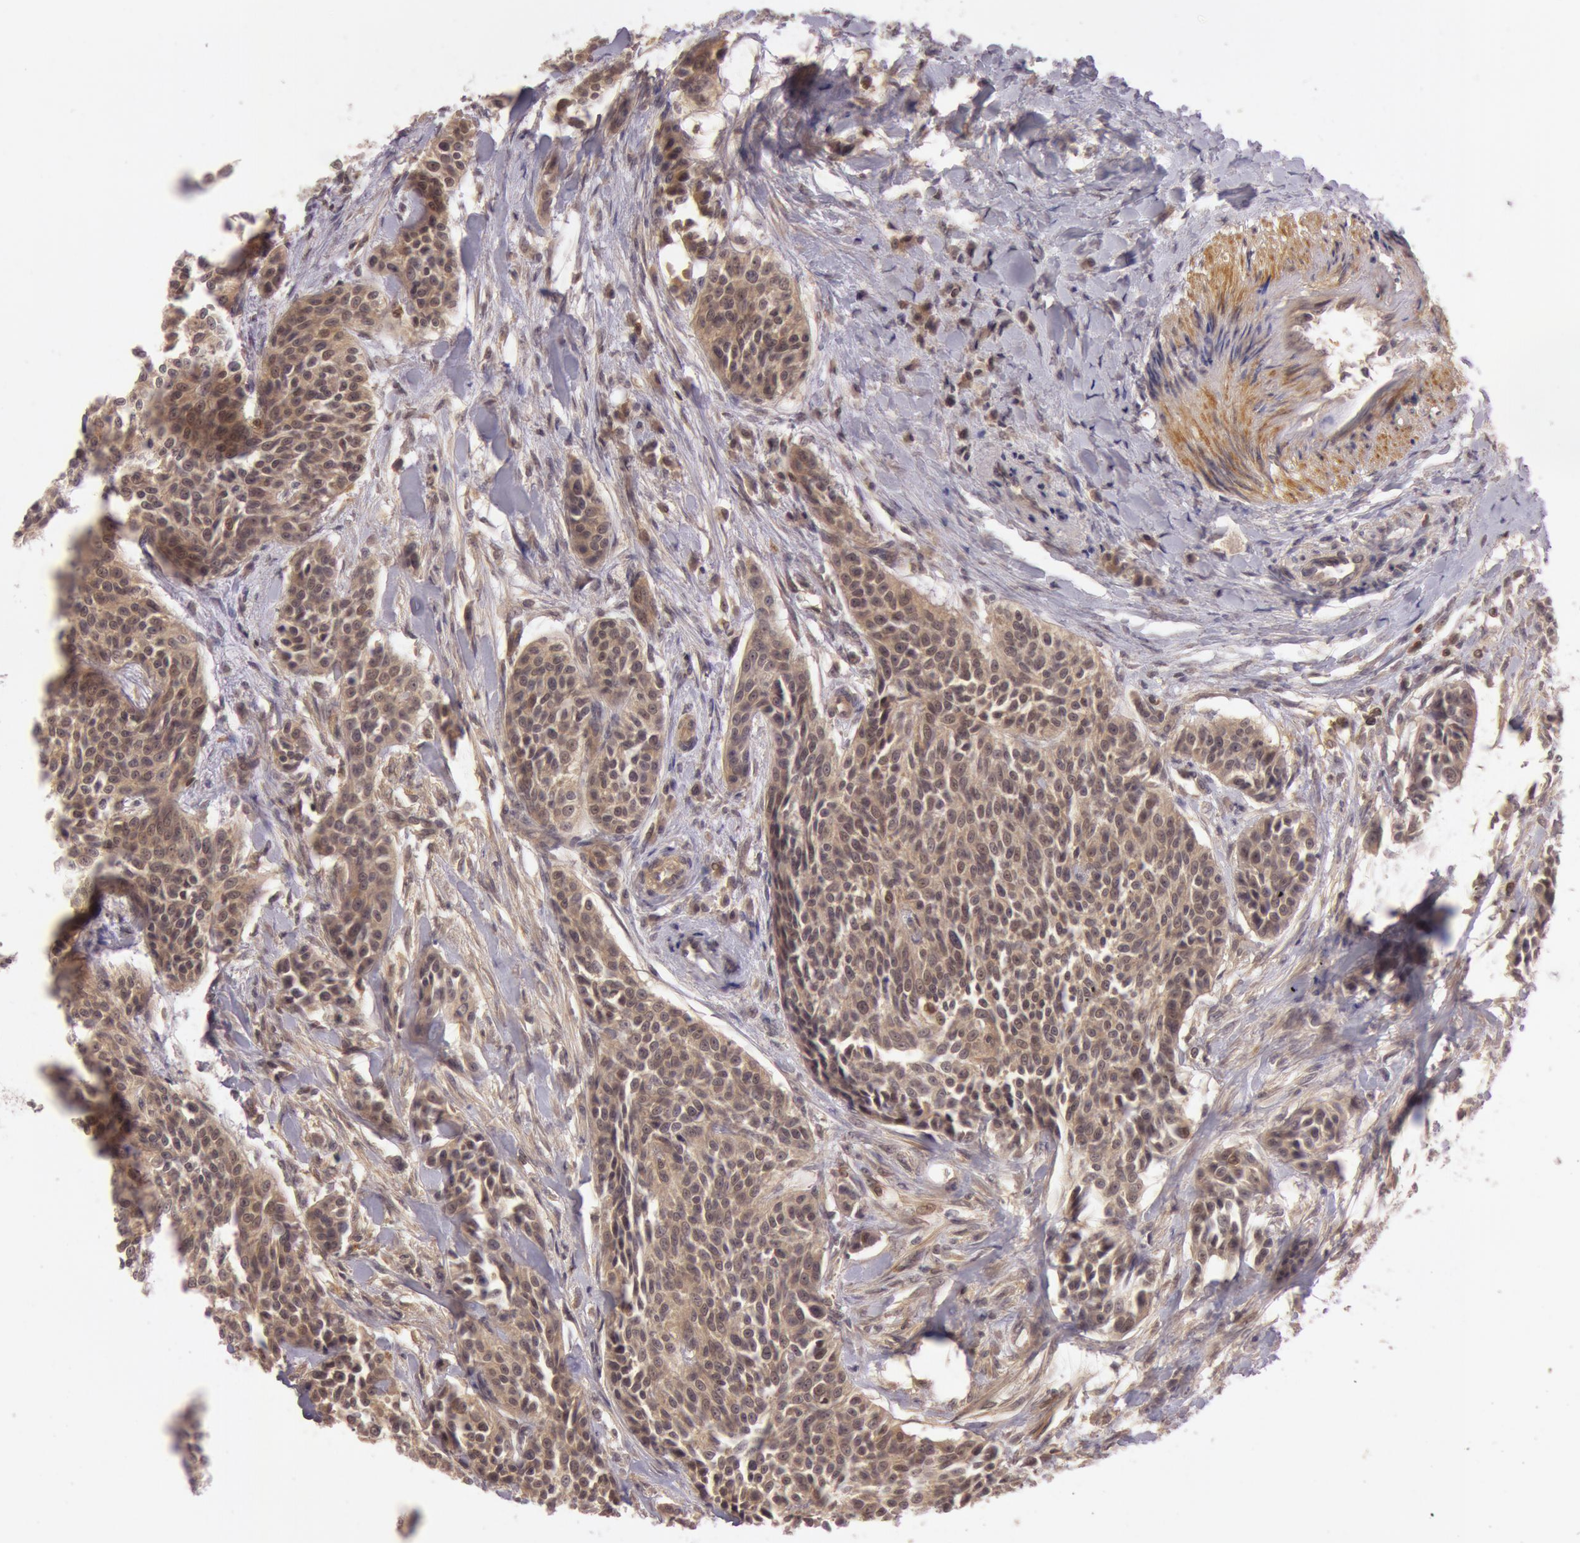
{"staining": {"intensity": "moderate", "quantity": ">75%", "location": "cytoplasmic/membranous"}, "tissue": "urothelial cancer", "cell_type": "Tumor cells", "image_type": "cancer", "snomed": [{"axis": "morphology", "description": "Urothelial carcinoma, High grade"}, {"axis": "topography", "description": "Urinary bladder"}], "caption": "Urothelial cancer stained with DAB immunohistochemistry displays medium levels of moderate cytoplasmic/membranous staining in about >75% of tumor cells. (DAB = brown stain, brightfield microscopy at high magnification).", "gene": "ATG2B", "patient": {"sex": "male", "age": 56}}